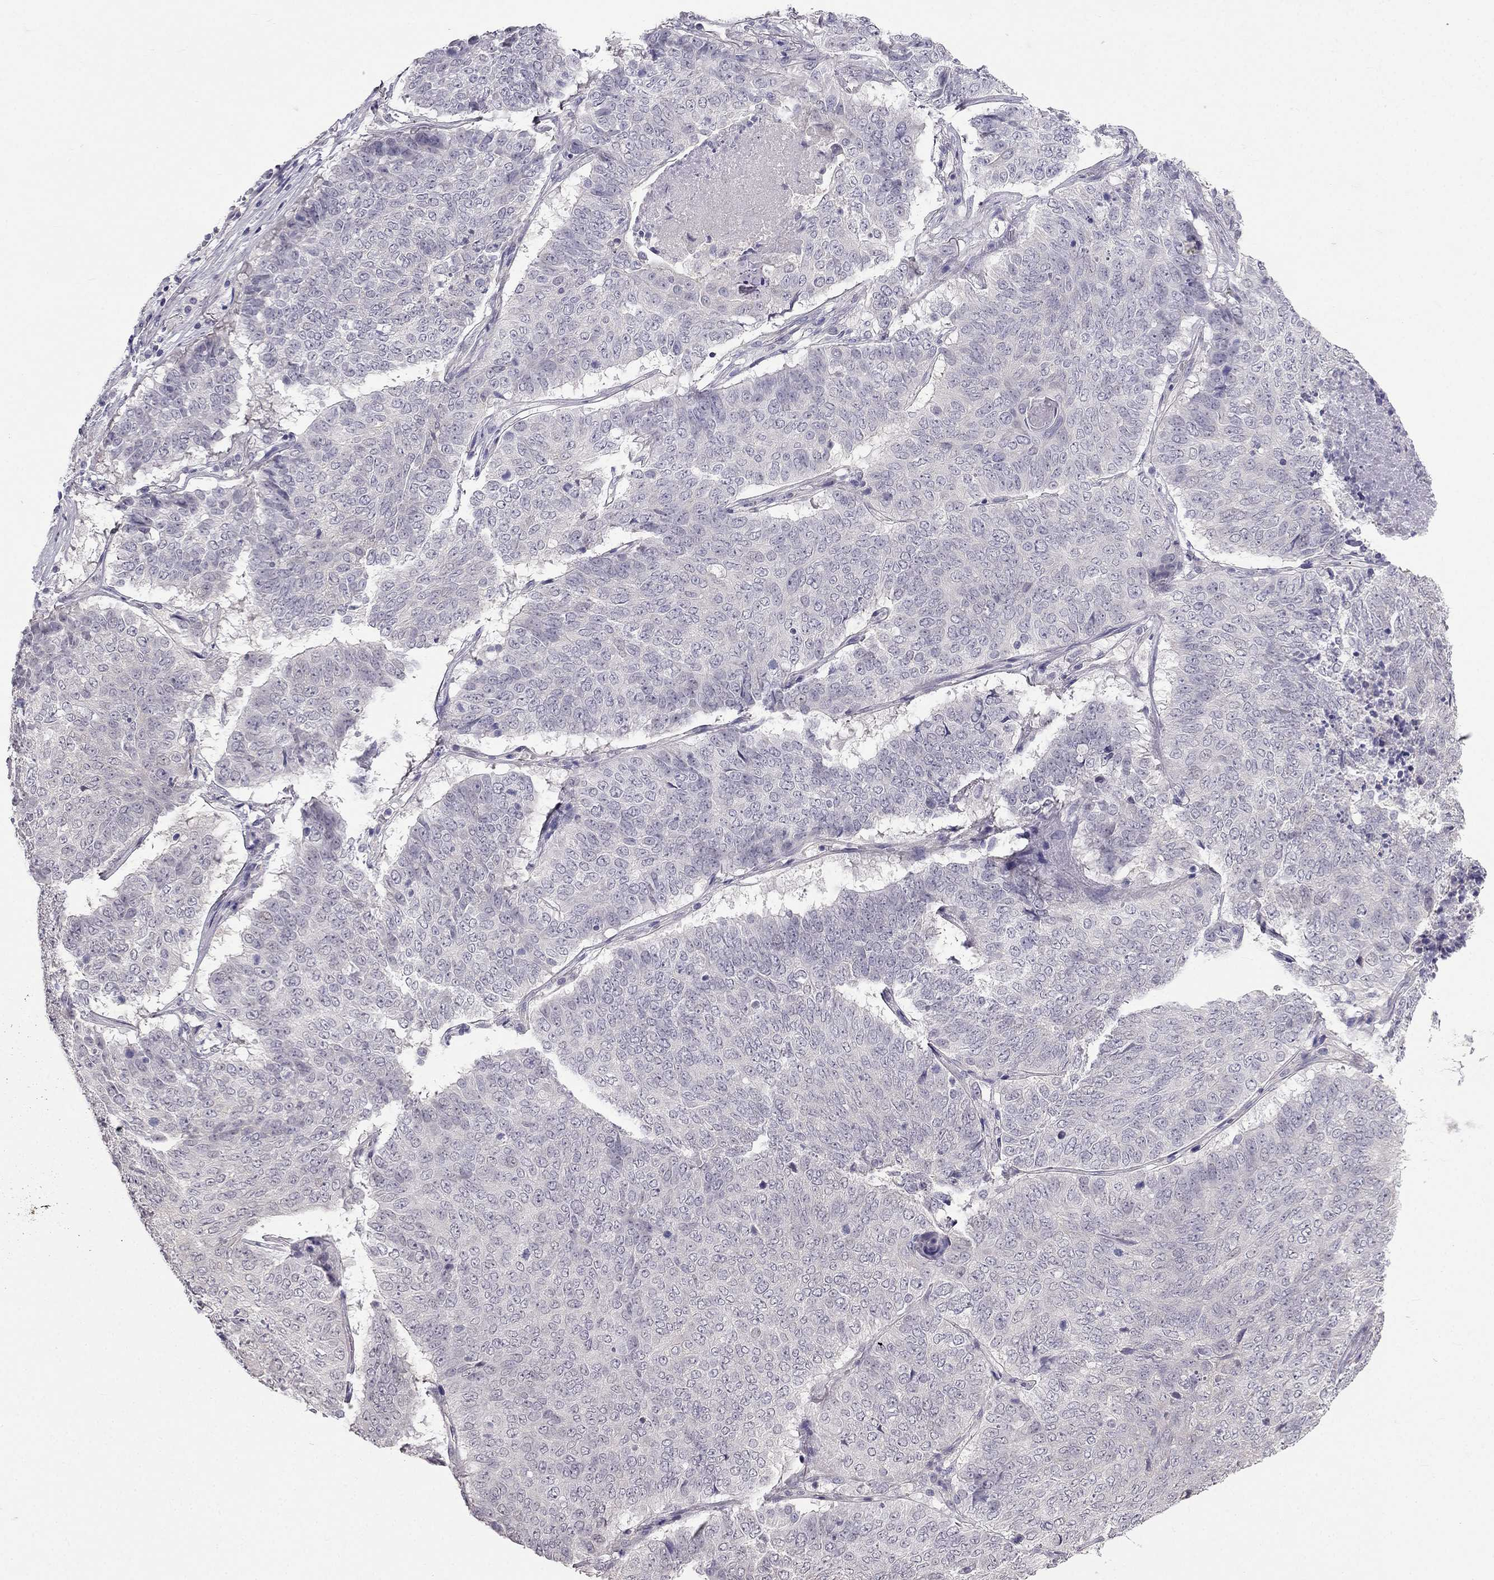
{"staining": {"intensity": "negative", "quantity": "none", "location": "none"}, "tissue": "lung cancer", "cell_type": "Tumor cells", "image_type": "cancer", "snomed": [{"axis": "morphology", "description": "Squamous cell carcinoma, NOS"}, {"axis": "topography", "description": "Lung"}], "caption": "Immunohistochemical staining of lung cancer demonstrates no significant staining in tumor cells. Brightfield microscopy of immunohistochemistry (IHC) stained with DAB (3,3'-diaminobenzidine) (brown) and hematoxylin (blue), captured at high magnification.", "gene": "HSFX1", "patient": {"sex": "male", "age": 64}}